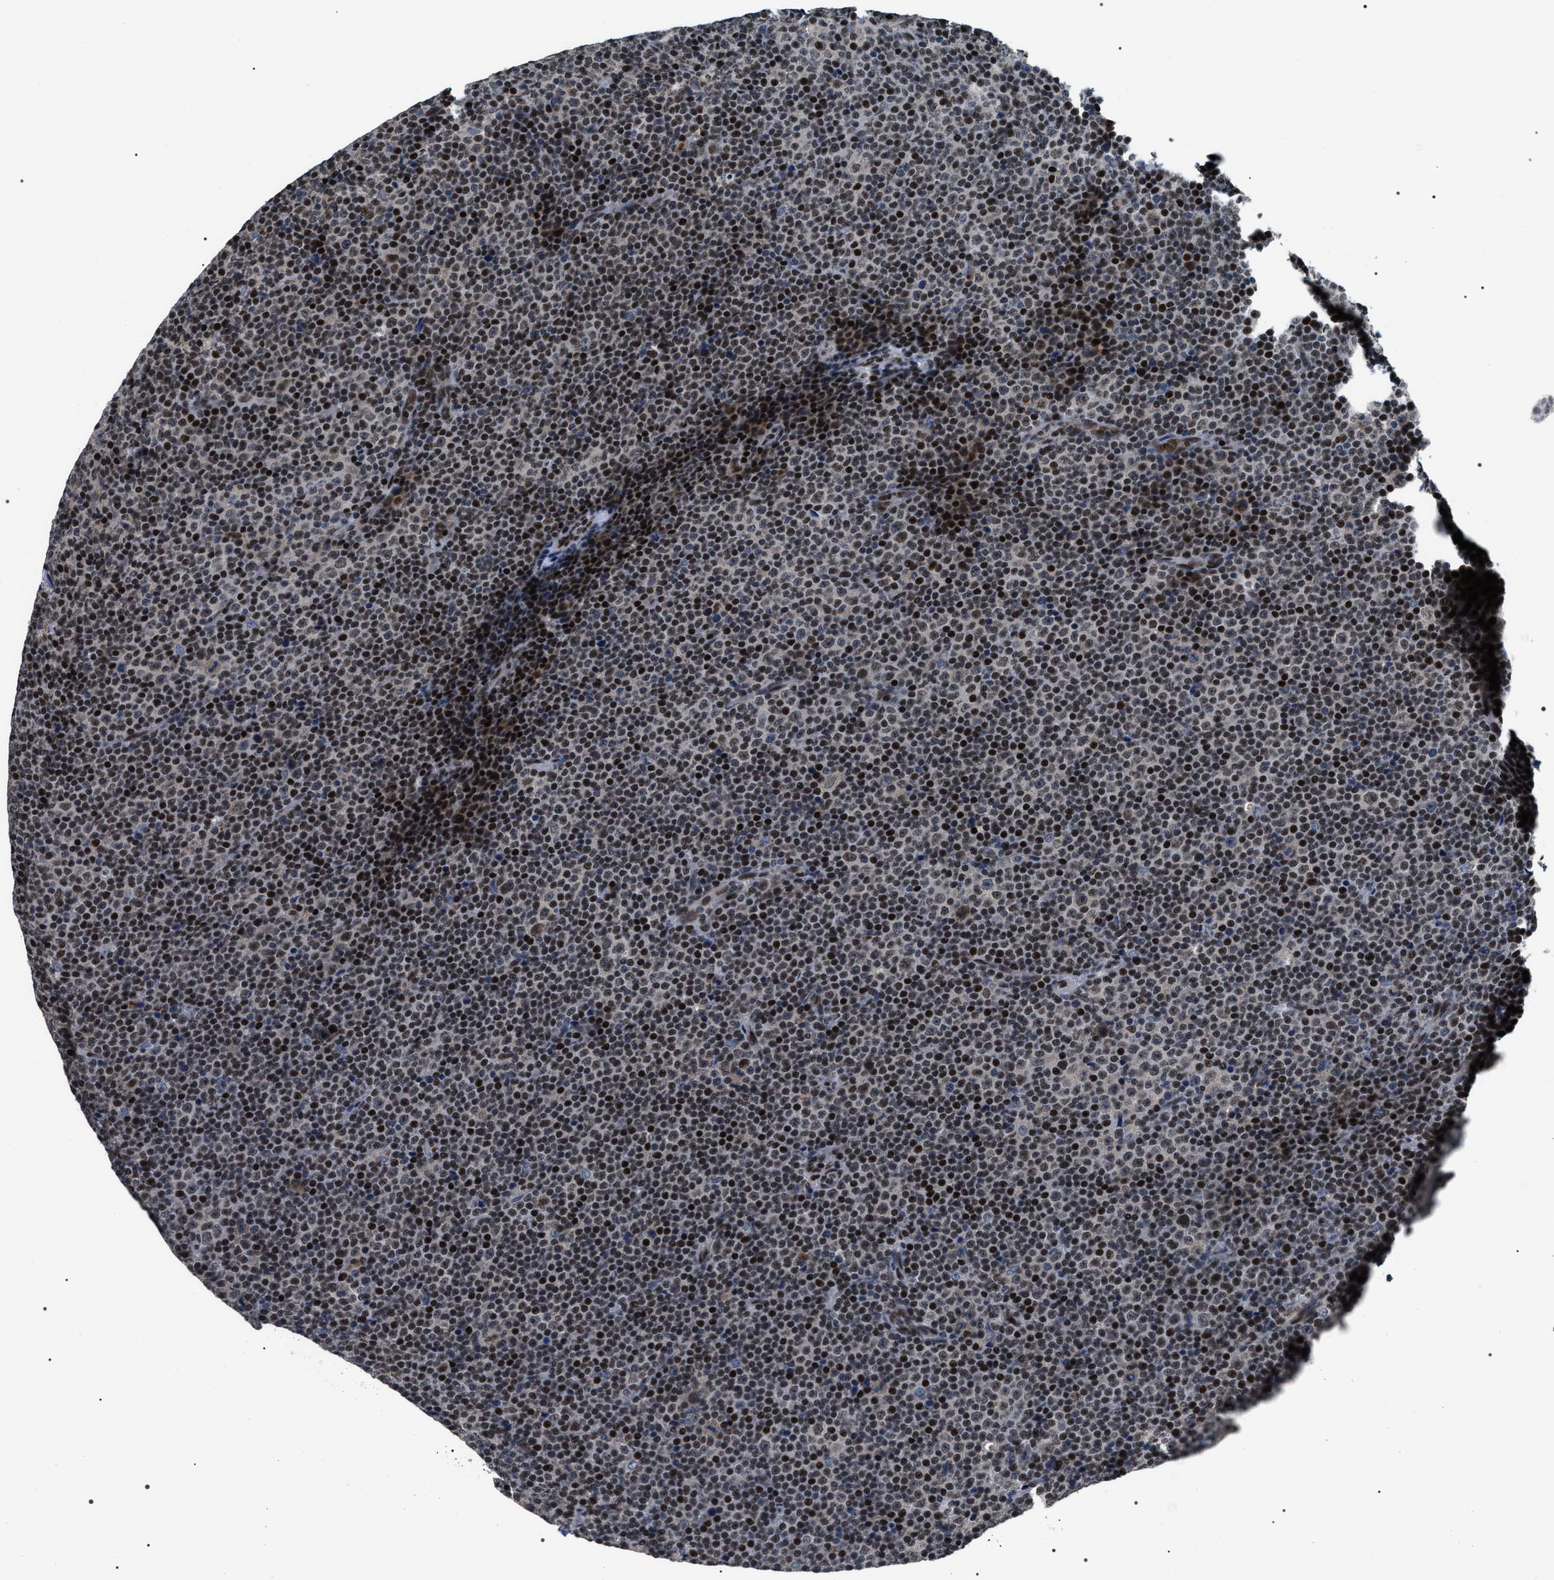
{"staining": {"intensity": "strong", "quantity": ">75%", "location": "nuclear"}, "tissue": "lymphoma", "cell_type": "Tumor cells", "image_type": "cancer", "snomed": [{"axis": "morphology", "description": "Malignant lymphoma, non-Hodgkin's type, Low grade"}, {"axis": "topography", "description": "Lymph node"}], "caption": "Strong nuclear expression for a protein is identified in about >75% of tumor cells of malignant lymphoma, non-Hodgkin's type (low-grade) using immunohistochemistry (IHC).", "gene": "C7orf25", "patient": {"sex": "female", "age": 67}}